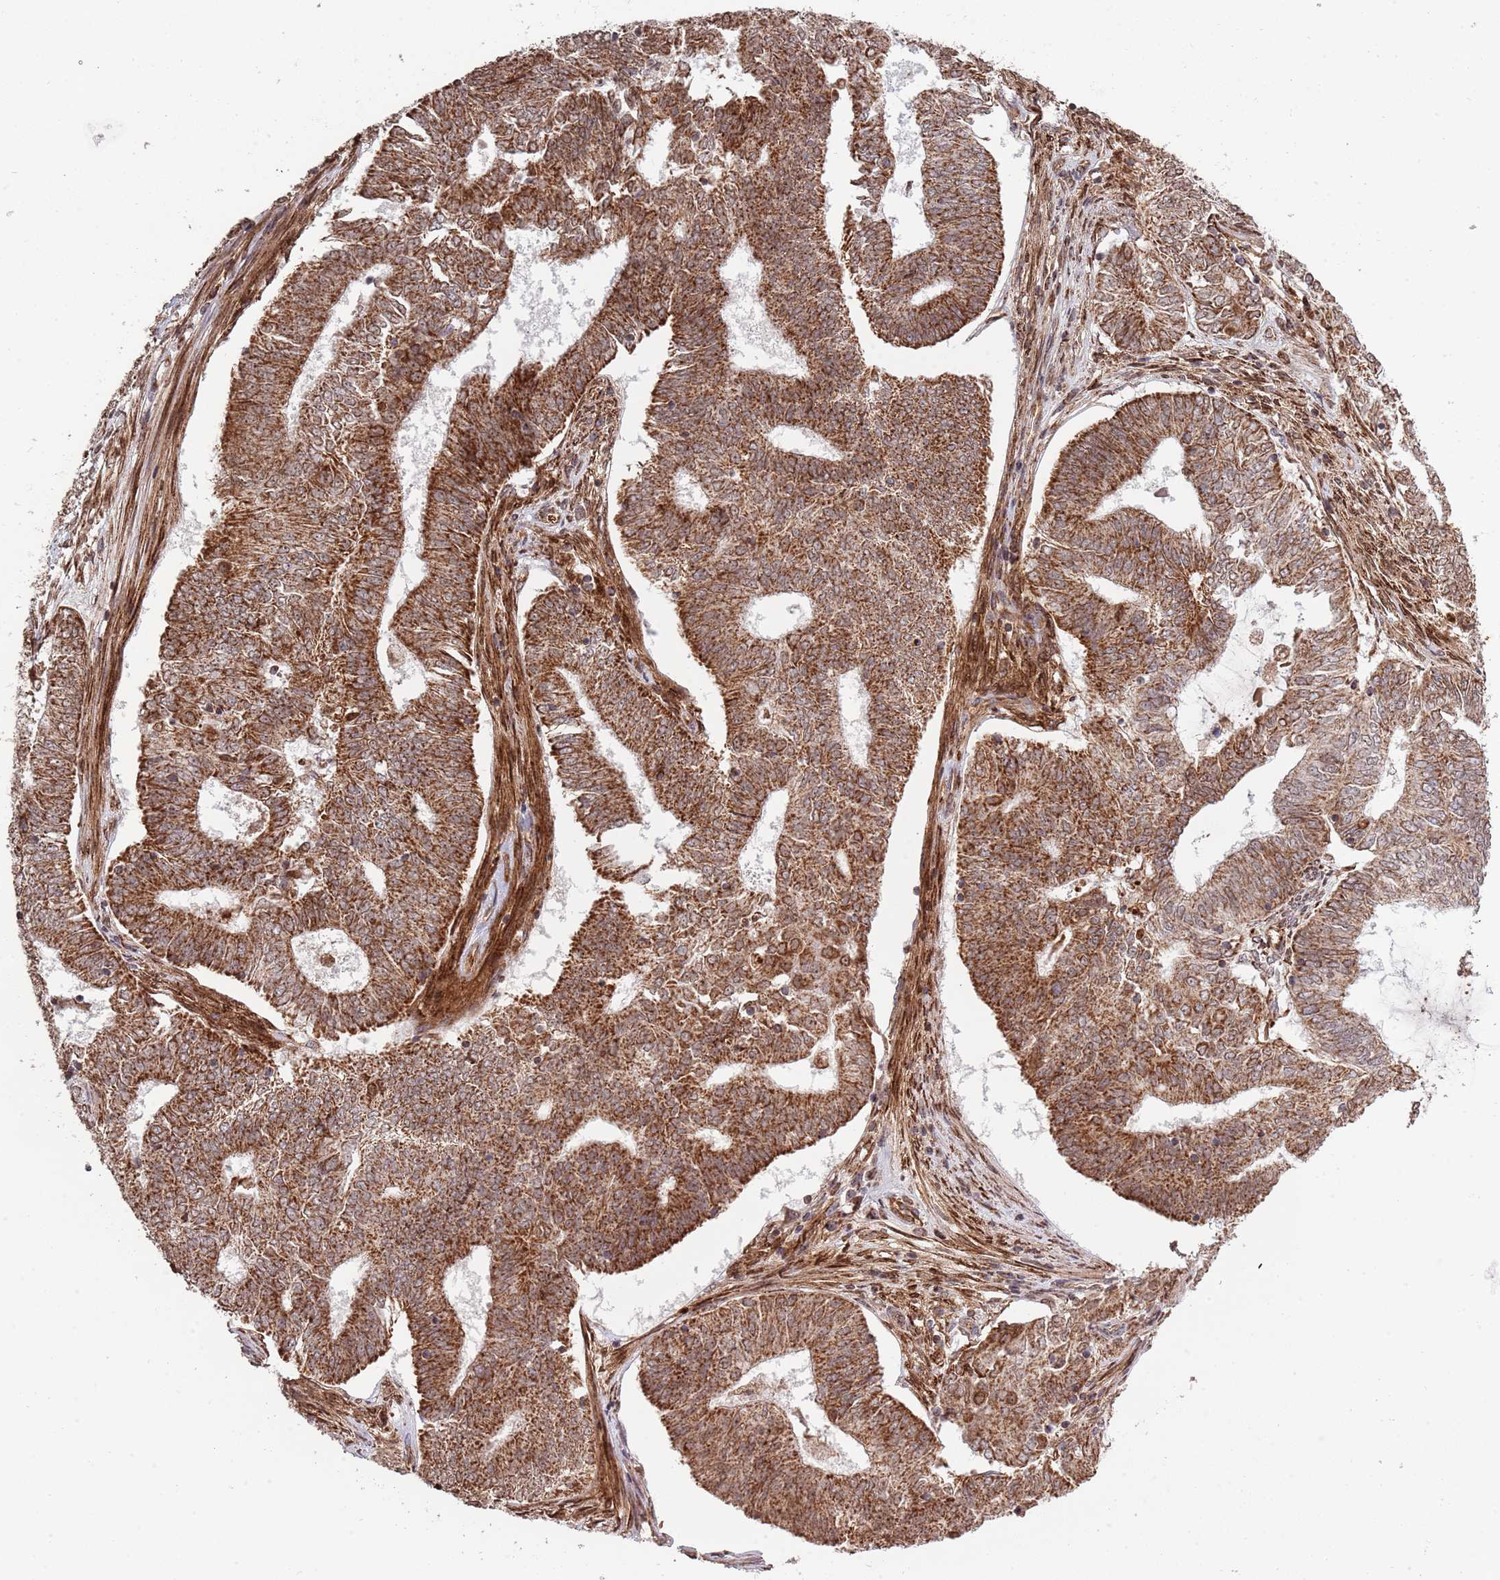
{"staining": {"intensity": "moderate", "quantity": ">75%", "location": "cytoplasmic/membranous"}, "tissue": "endometrial cancer", "cell_type": "Tumor cells", "image_type": "cancer", "snomed": [{"axis": "morphology", "description": "Adenocarcinoma, NOS"}, {"axis": "topography", "description": "Endometrium"}], "caption": "This is an image of immunohistochemistry (IHC) staining of endometrial adenocarcinoma, which shows moderate staining in the cytoplasmic/membranous of tumor cells.", "gene": "DCHS1", "patient": {"sex": "female", "age": 62}}